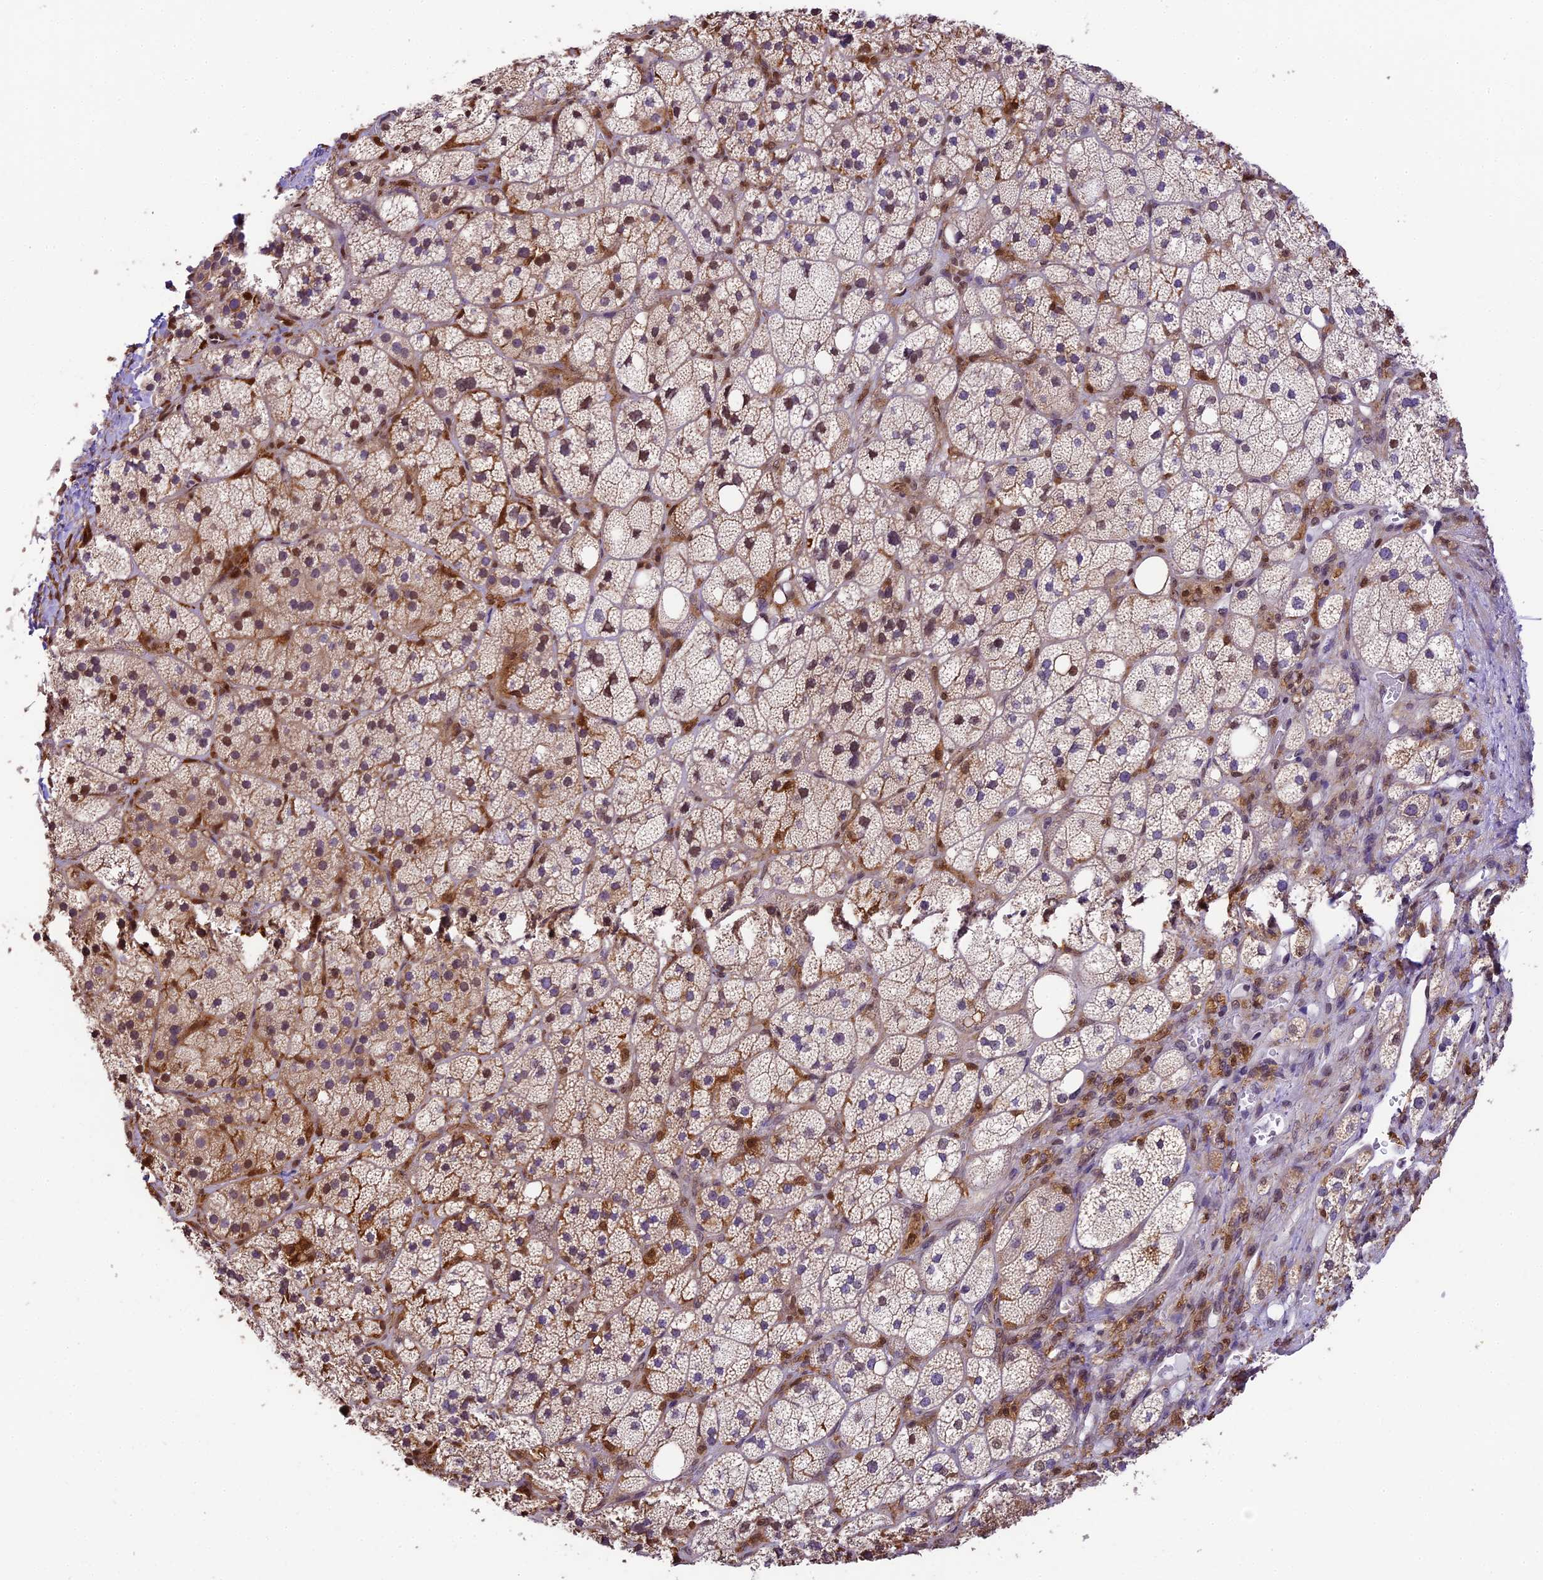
{"staining": {"intensity": "moderate", "quantity": "25%-75%", "location": "cytoplasmic/membranous,nuclear"}, "tissue": "adrenal gland", "cell_type": "Glandular cells", "image_type": "normal", "snomed": [{"axis": "morphology", "description": "Normal tissue, NOS"}, {"axis": "topography", "description": "Adrenal gland"}], "caption": "Immunohistochemistry photomicrograph of benign adrenal gland: adrenal gland stained using IHC reveals medium levels of moderate protein expression localized specifically in the cytoplasmic/membranous,nuclear of glandular cells, appearing as a cytoplasmic/membranous,nuclear brown color.", "gene": "TRIM22", "patient": {"sex": "male", "age": 61}}